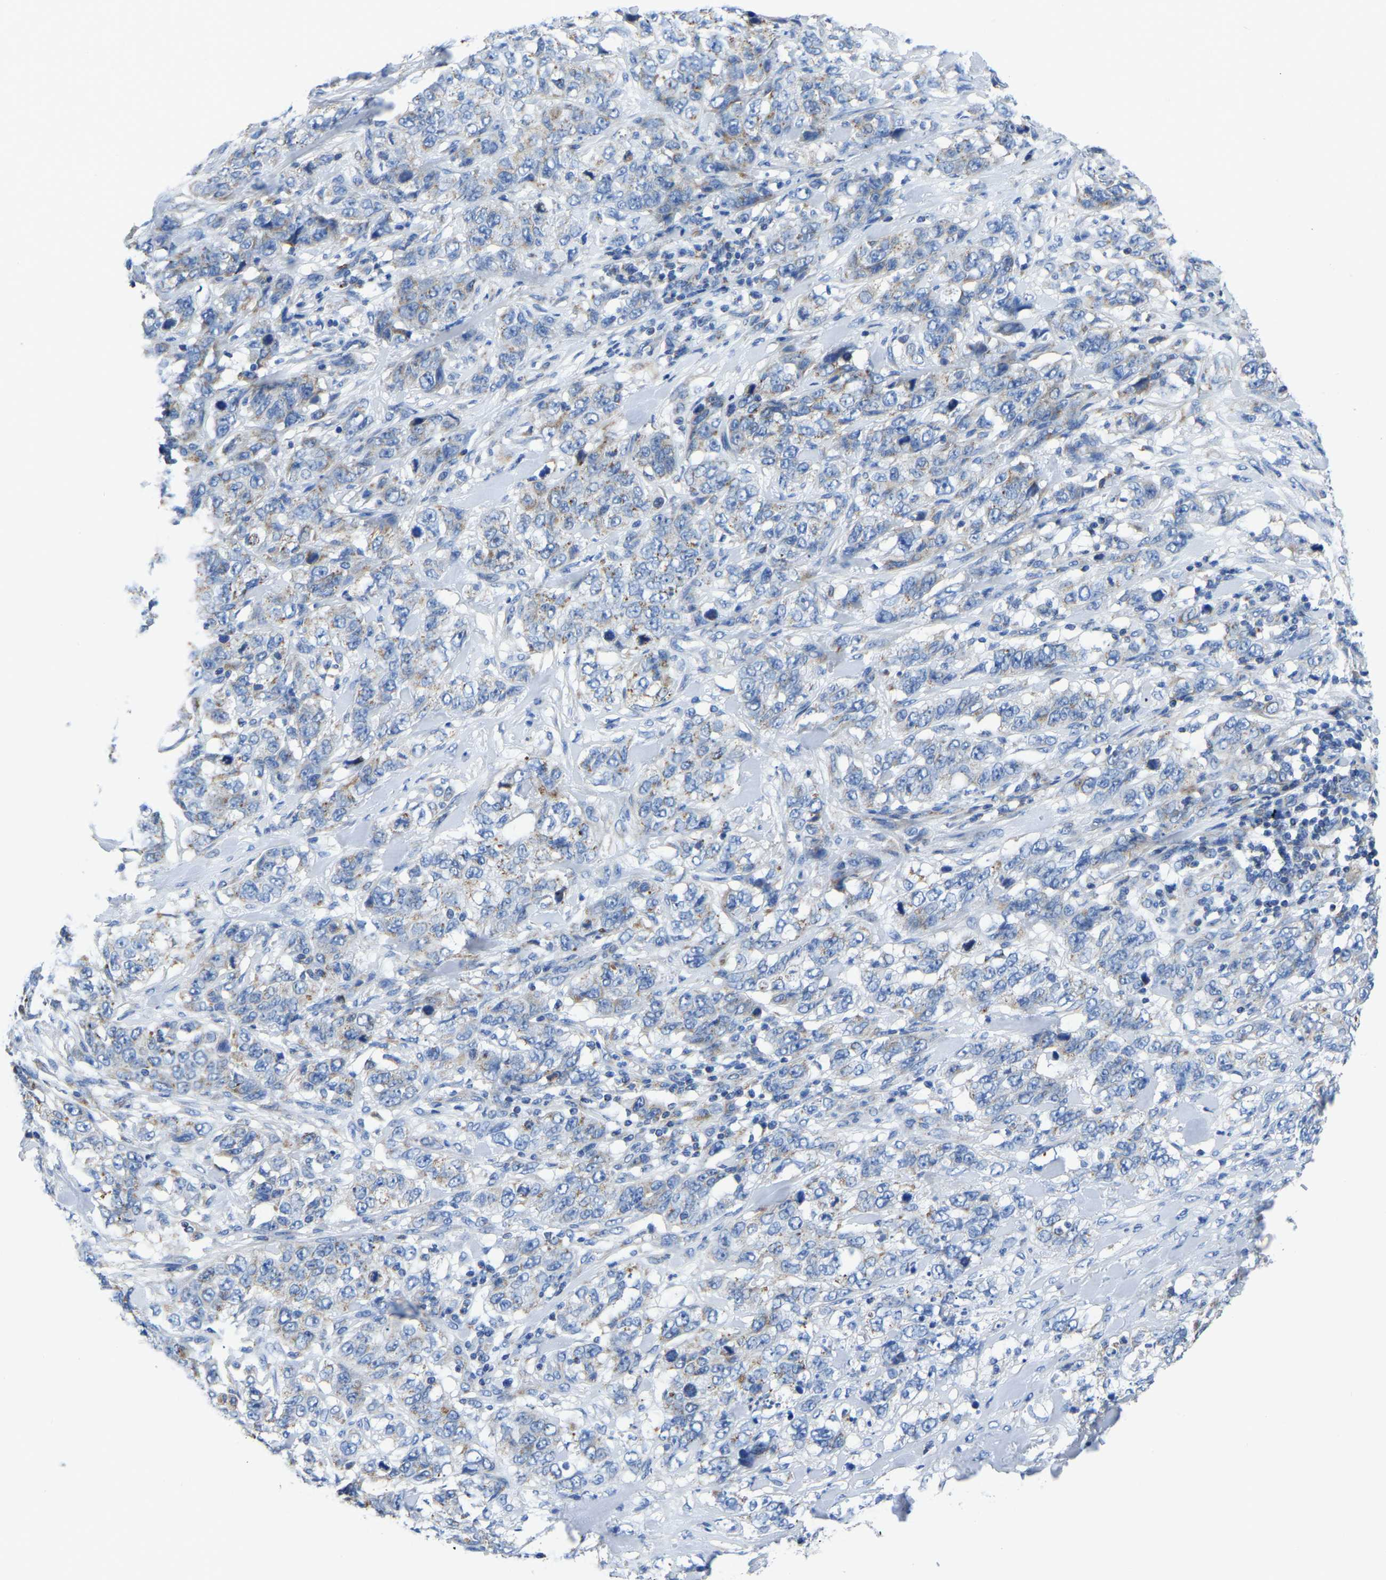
{"staining": {"intensity": "weak", "quantity": "25%-75%", "location": "cytoplasmic/membranous"}, "tissue": "stomach cancer", "cell_type": "Tumor cells", "image_type": "cancer", "snomed": [{"axis": "morphology", "description": "Adenocarcinoma, NOS"}, {"axis": "topography", "description": "Stomach"}], "caption": "Immunohistochemistry (IHC) image of neoplastic tissue: stomach cancer stained using IHC exhibits low levels of weak protein expression localized specifically in the cytoplasmic/membranous of tumor cells, appearing as a cytoplasmic/membranous brown color.", "gene": "ETFA", "patient": {"sex": "male", "age": 48}}